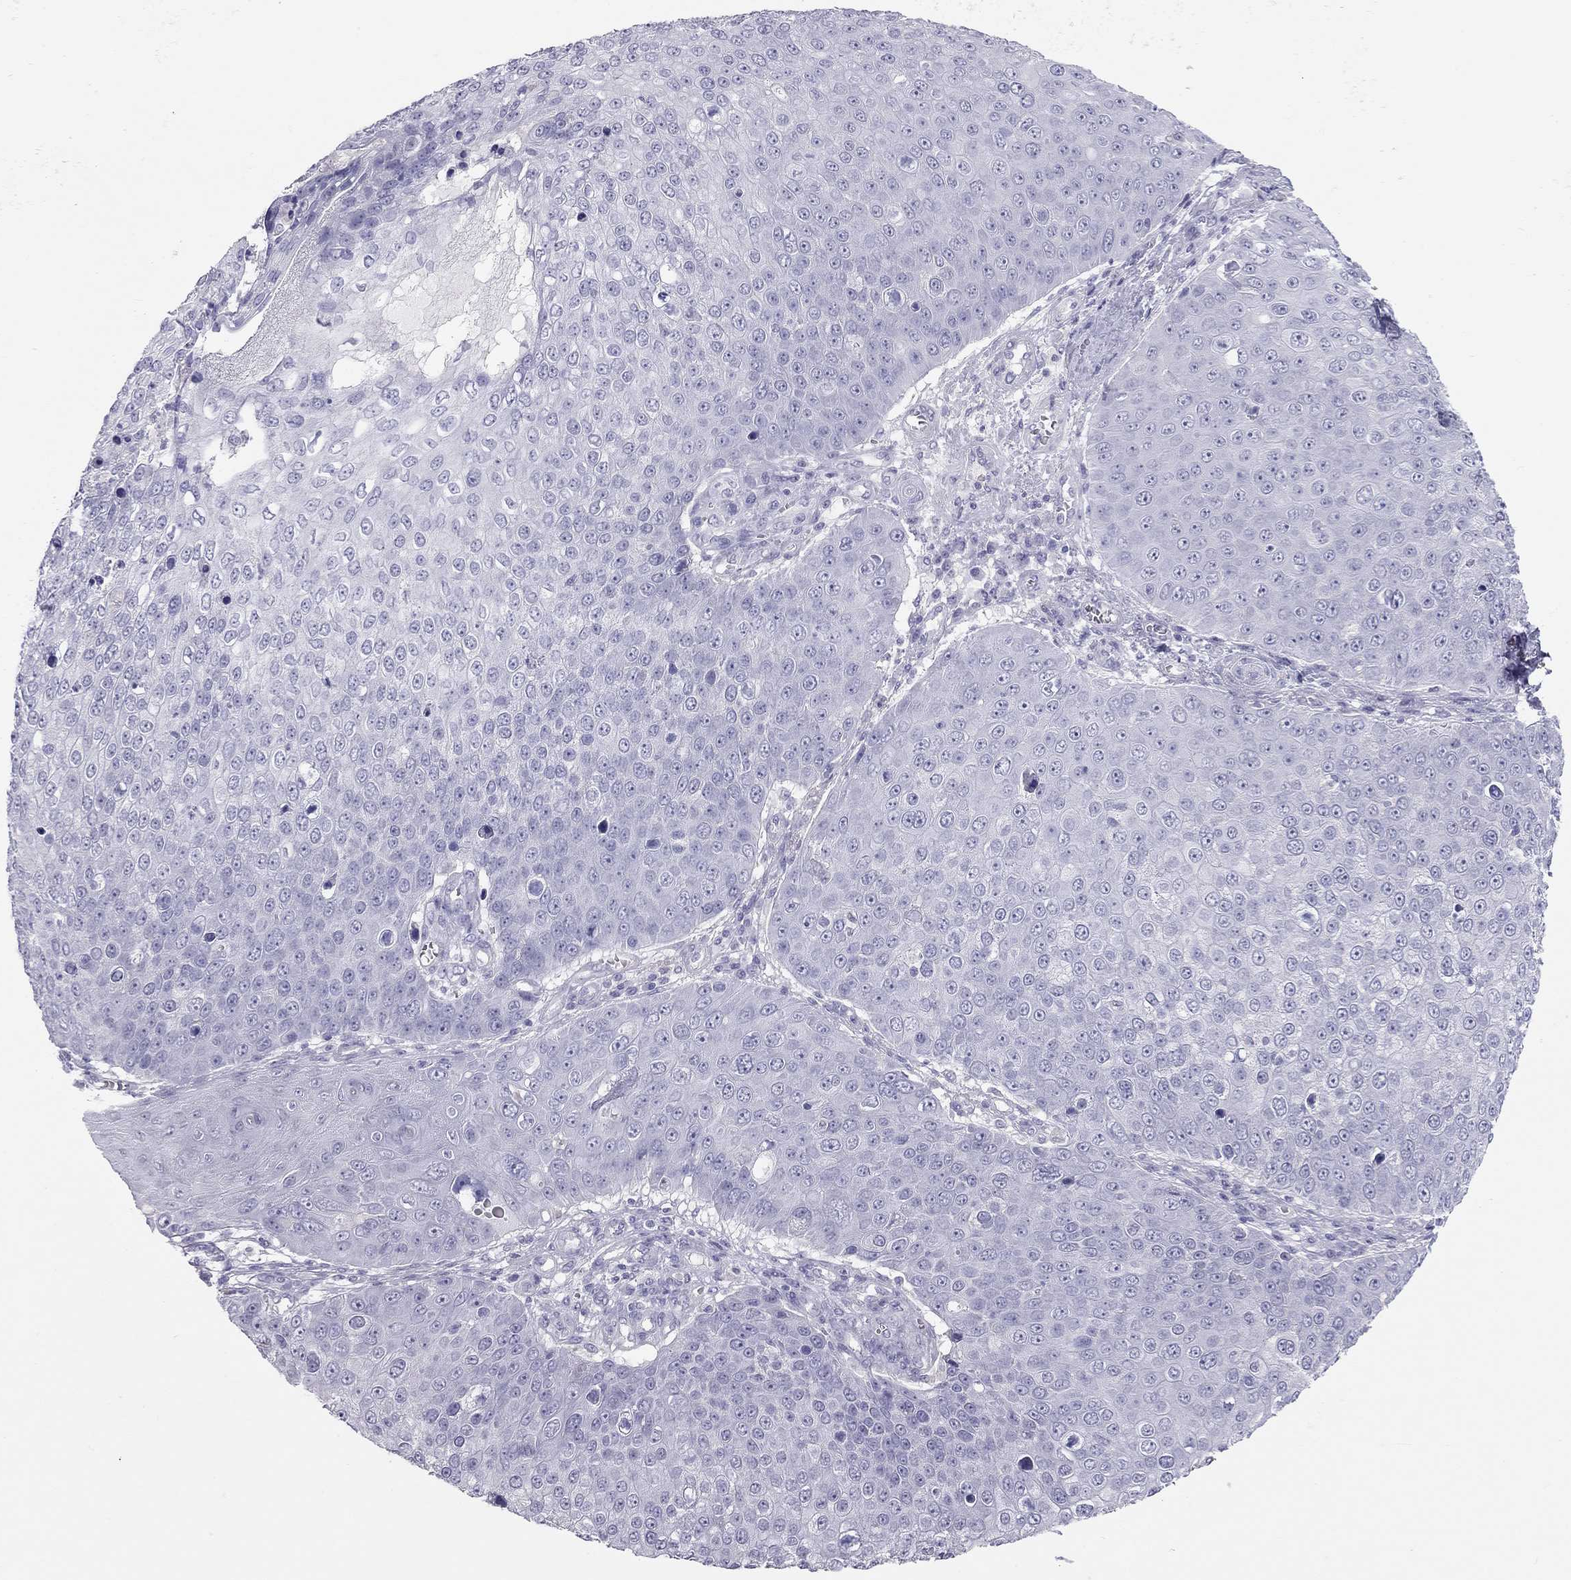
{"staining": {"intensity": "negative", "quantity": "none", "location": "none"}, "tissue": "skin cancer", "cell_type": "Tumor cells", "image_type": "cancer", "snomed": [{"axis": "morphology", "description": "Squamous cell carcinoma, NOS"}, {"axis": "topography", "description": "Skin"}], "caption": "An image of skin cancer (squamous cell carcinoma) stained for a protein exhibits no brown staining in tumor cells. (Brightfield microscopy of DAB immunohistochemistry at high magnification).", "gene": "SPATA12", "patient": {"sex": "male", "age": 71}}